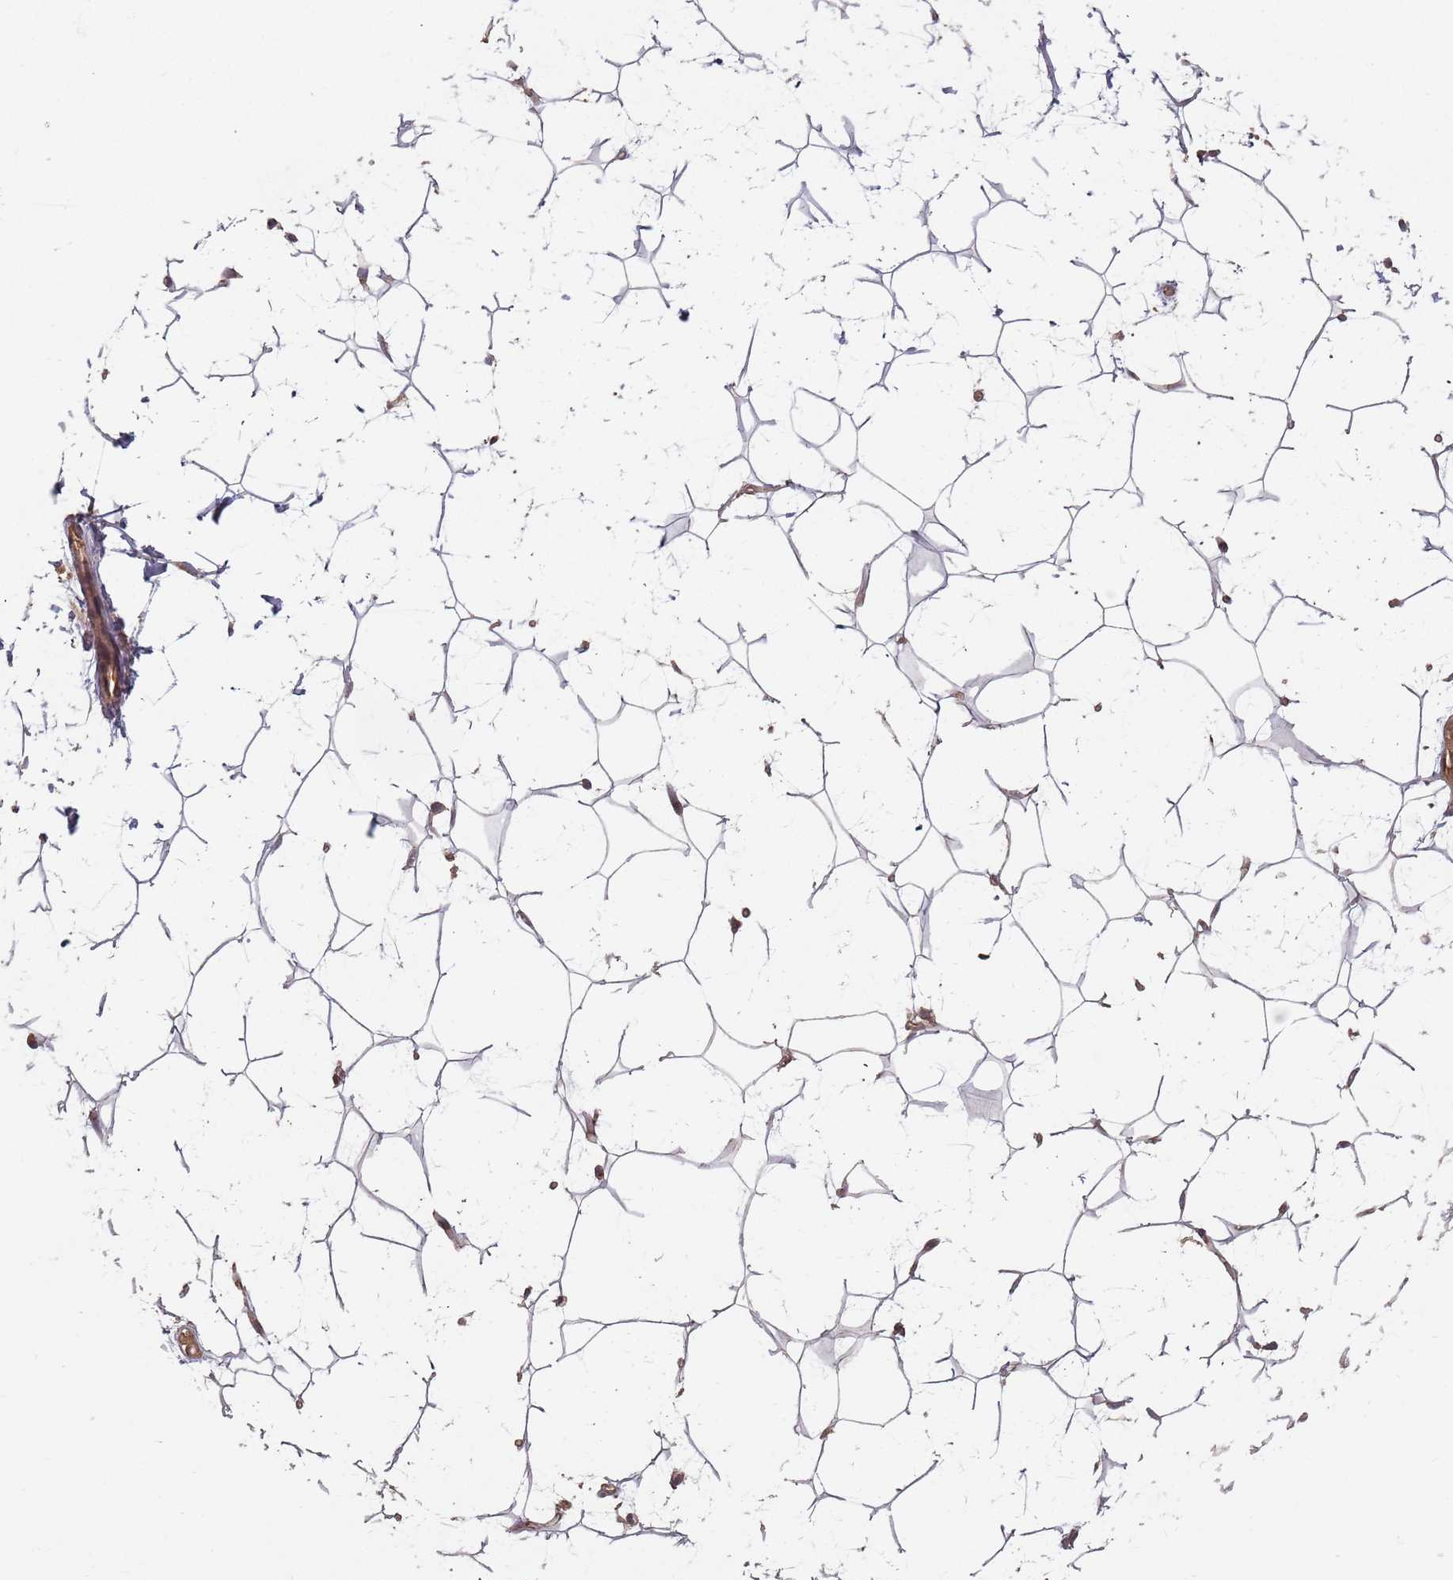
{"staining": {"intensity": "moderate", "quantity": ">75%", "location": "cytoplasmic/membranous"}, "tissue": "adipose tissue", "cell_type": "Adipocytes", "image_type": "normal", "snomed": [{"axis": "morphology", "description": "Normal tissue, NOS"}, {"axis": "topography", "description": "Breast"}], "caption": "A brown stain labels moderate cytoplasmic/membranous expression of a protein in adipocytes of unremarkable human adipose tissue. Nuclei are stained in blue.", "gene": "C3orf14", "patient": {"sex": "female", "age": 26}}